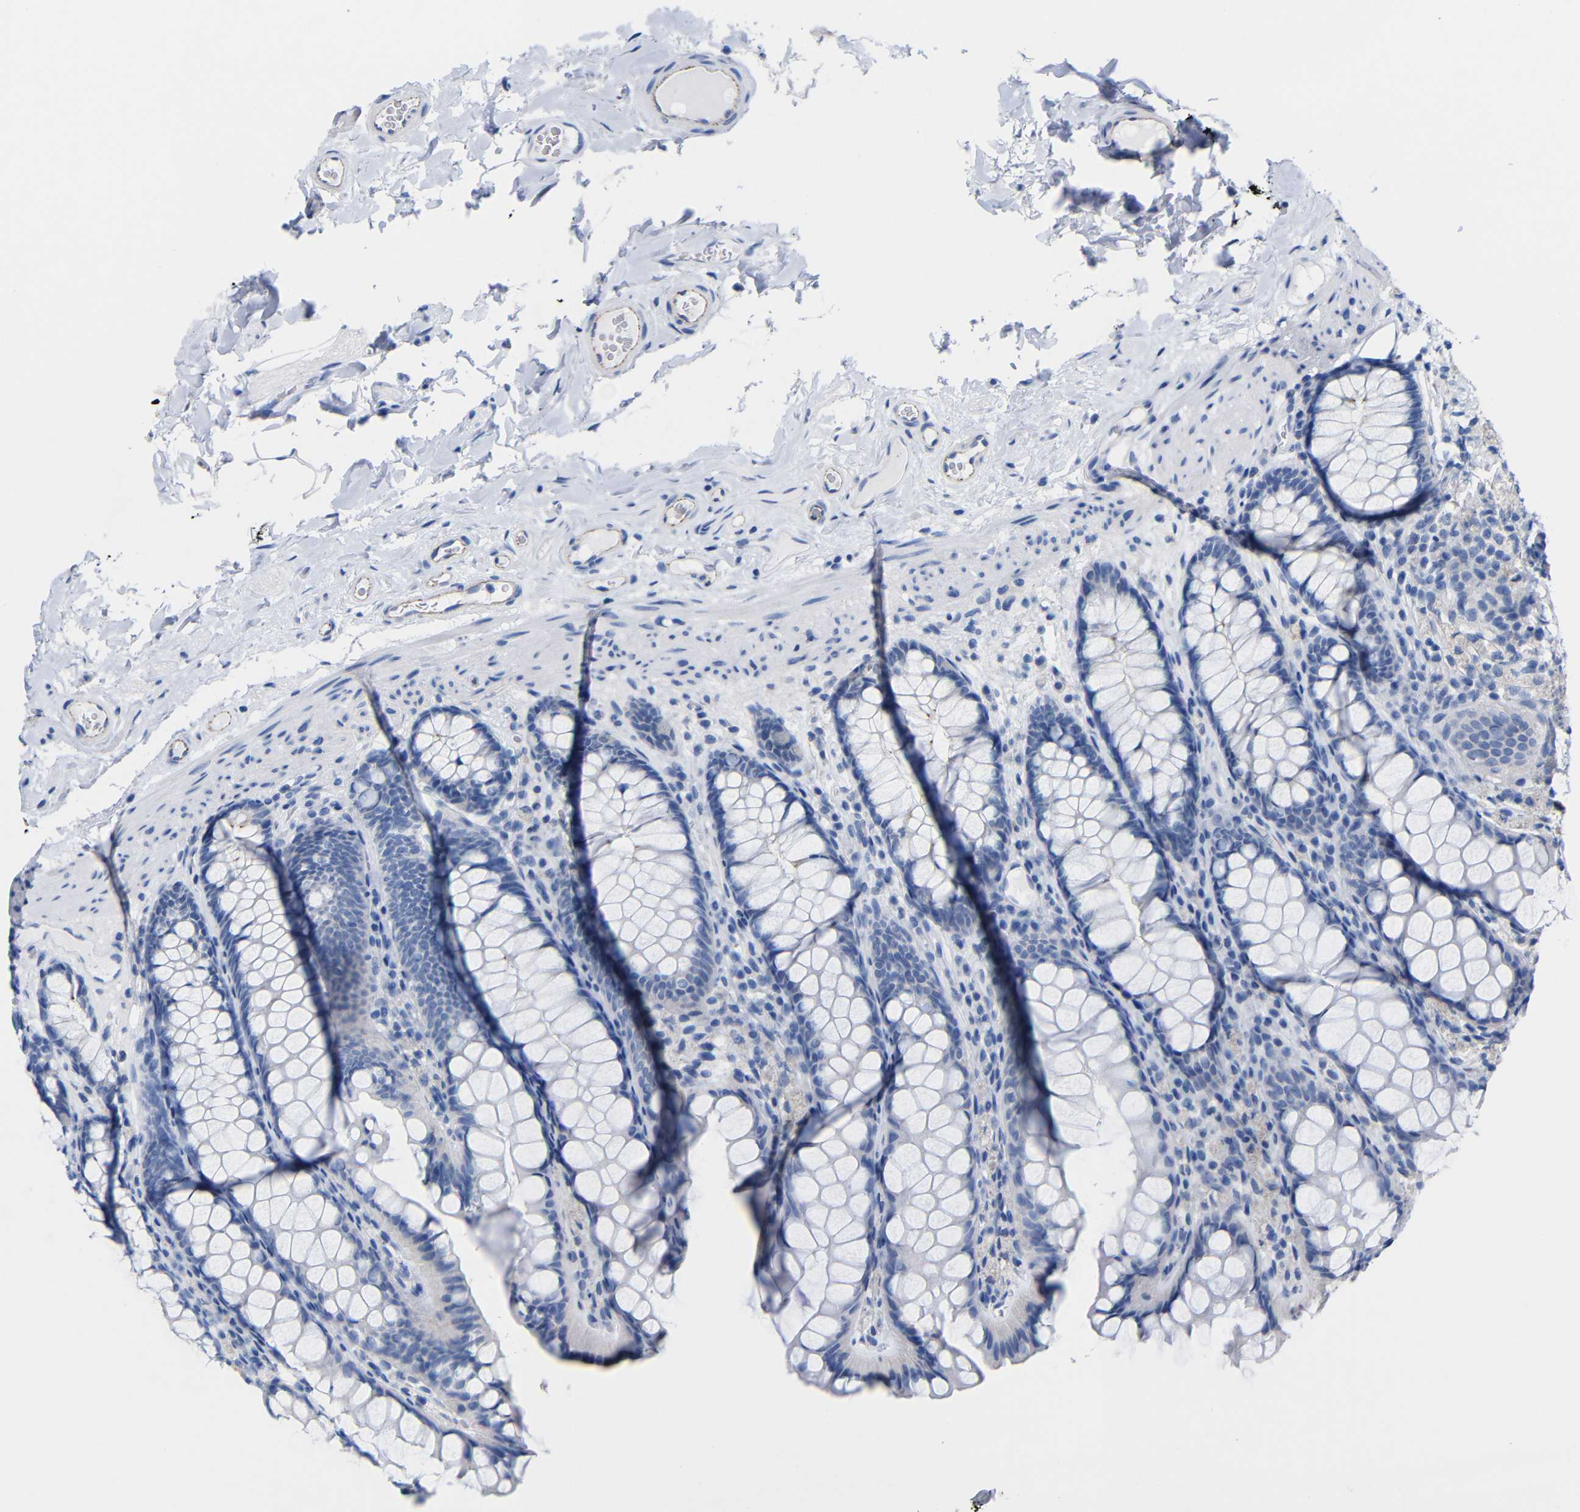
{"staining": {"intensity": "weak", "quantity": ">75%", "location": "cytoplasmic/membranous"}, "tissue": "colon", "cell_type": "Endothelial cells", "image_type": "normal", "snomed": [{"axis": "morphology", "description": "Normal tissue, NOS"}, {"axis": "topography", "description": "Colon"}], "caption": "DAB immunohistochemical staining of benign colon displays weak cytoplasmic/membranous protein positivity in about >75% of endothelial cells.", "gene": "CGNL1", "patient": {"sex": "female", "age": 55}}